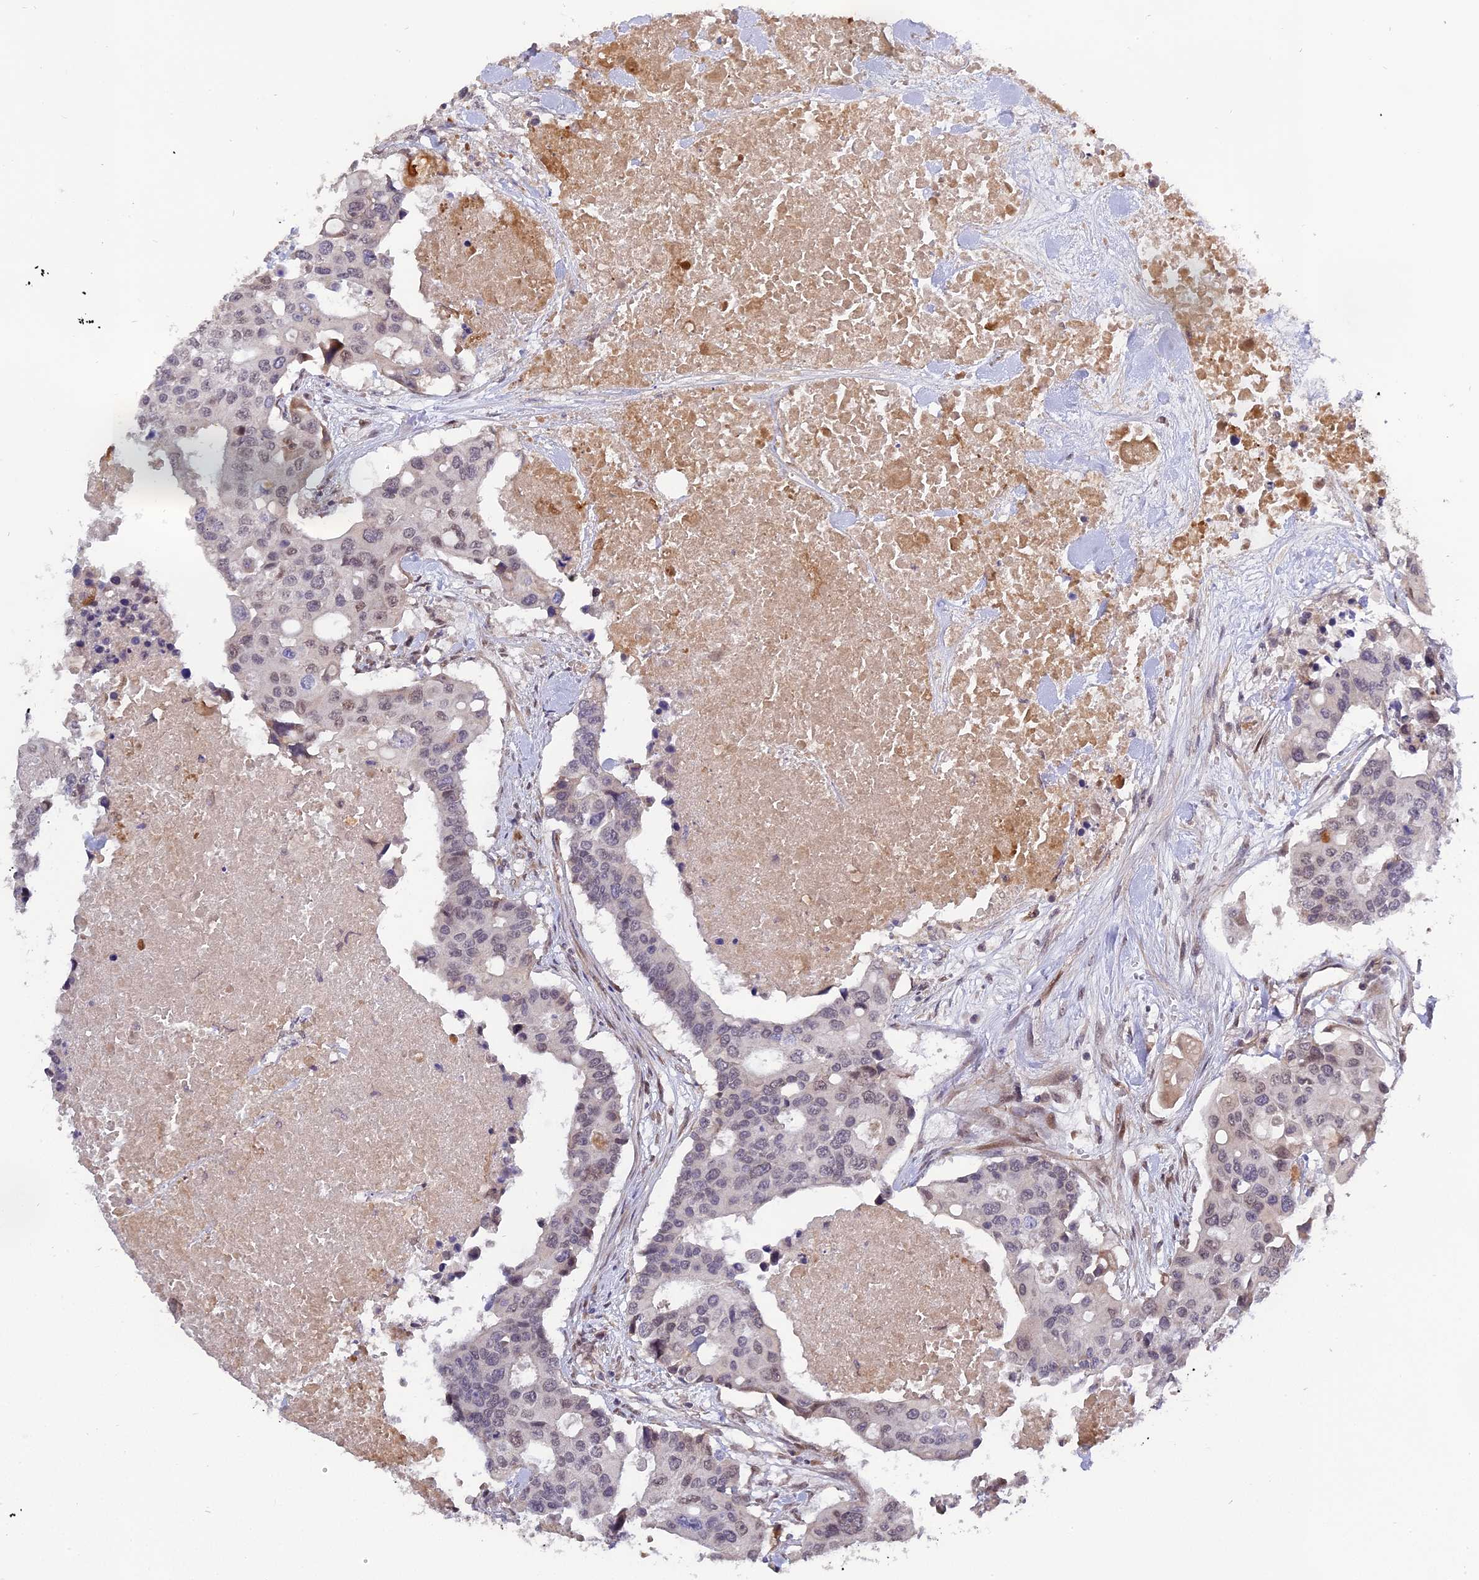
{"staining": {"intensity": "weak", "quantity": "<25%", "location": "cytoplasmic/membranous,nuclear"}, "tissue": "colorectal cancer", "cell_type": "Tumor cells", "image_type": "cancer", "snomed": [{"axis": "morphology", "description": "Adenocarcinoma, NOS"}, {"axis": "topography", "description": "Colon"}], "caption": "DAB (3,3'-diaminobenzidine) immunohistochemical staining of human colorectal adenocarcinoma reveals no significant positivity in tumor cells.", "gene": "PYGO1", "patient": {"sex": "male", "age": 77}}